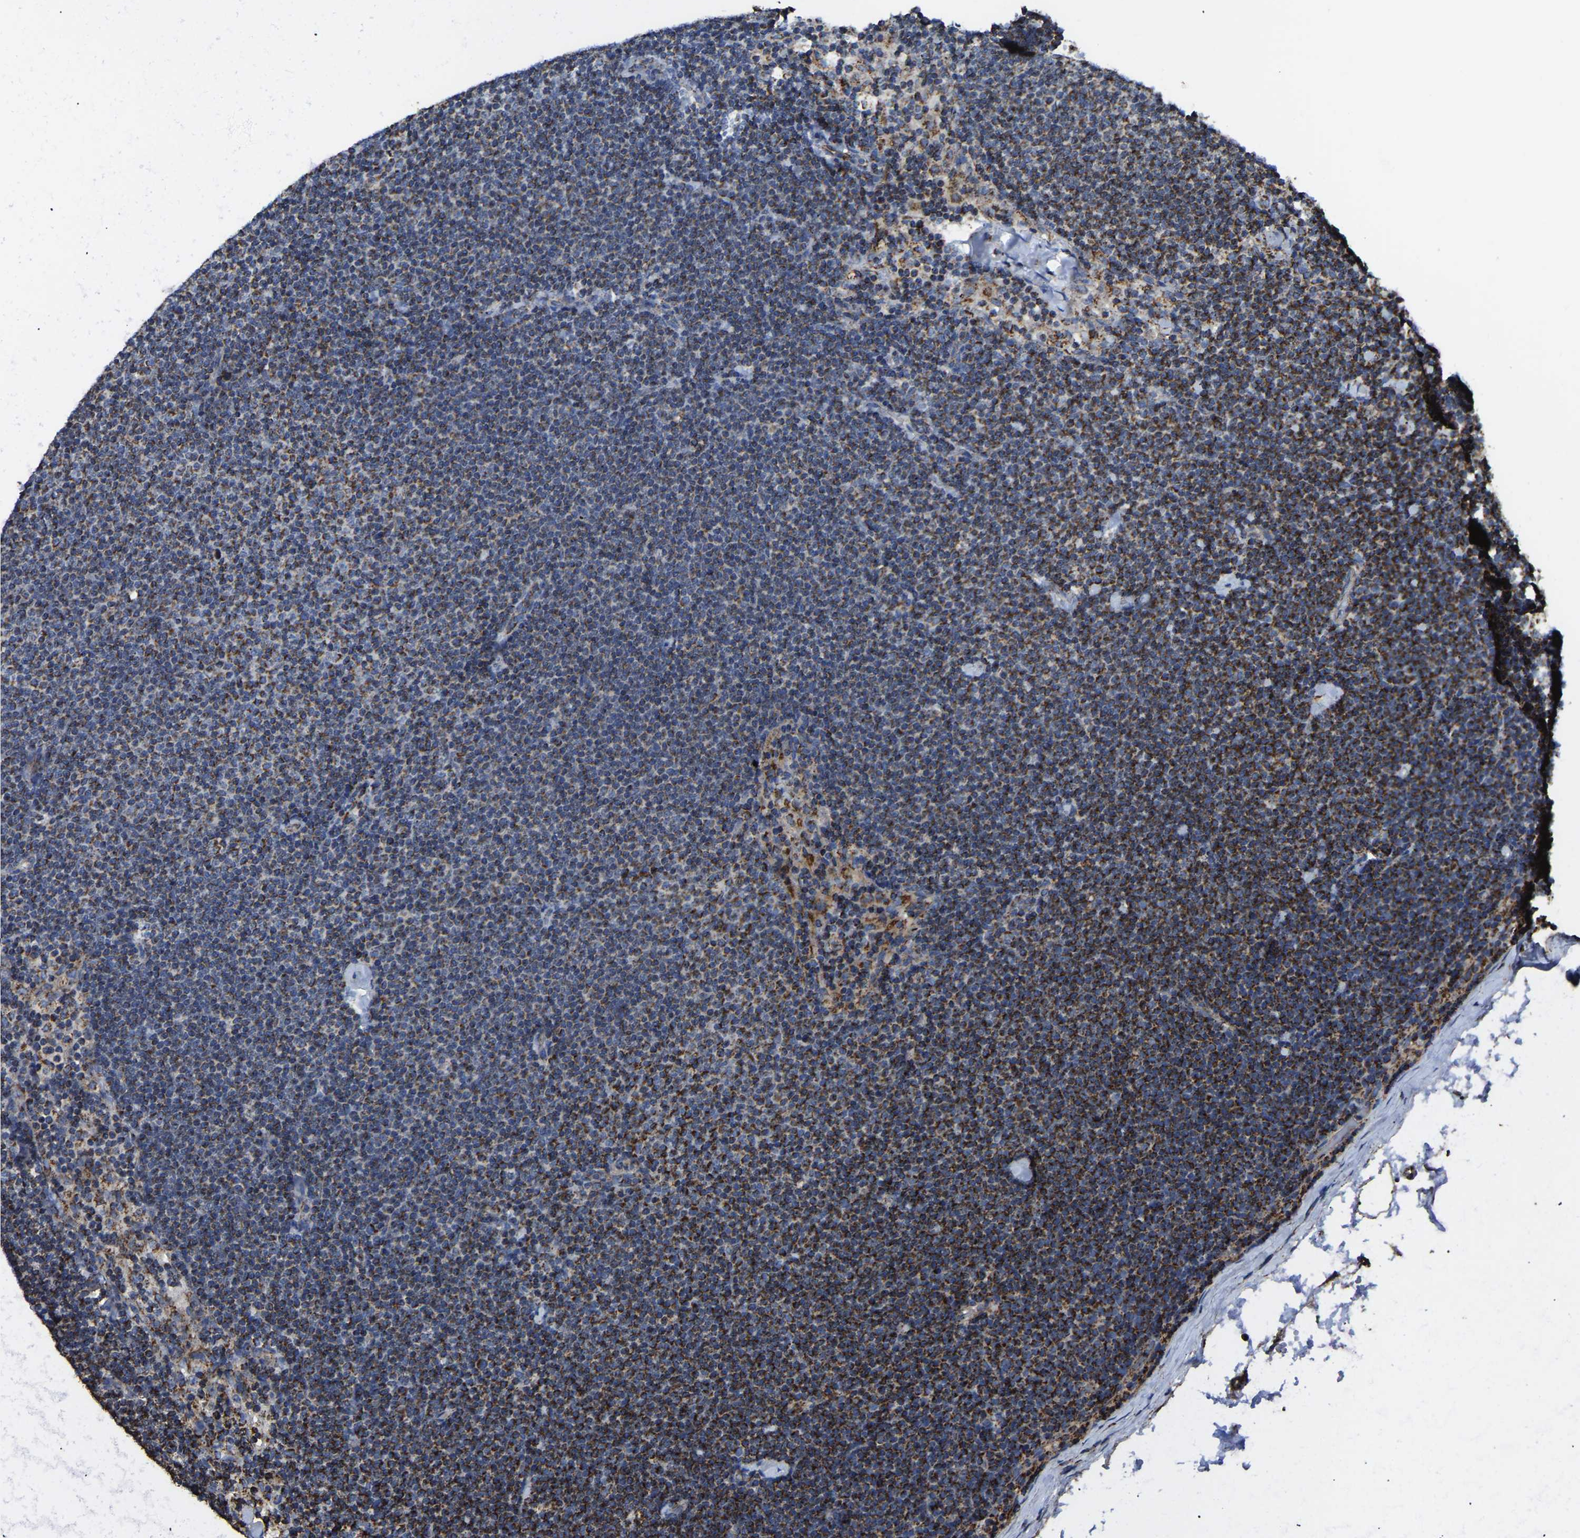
{"staining": {"intensity": "strong", "quantity": "25%-75%", "location": "cytoplasmic/membranous"}, "tissue": "lymphoma", "cell_type": "Tumor cells", "image_type": "cancer", "snomed": [{"axis": "morphology", "description": "Malignant lymphoma, non-Hodgkin's type, Low grade"}, {"axis": "topography", "description": "Lymph node"}], "caption": "Human lymphoma stained with a protein marker shows strong staining in tumor cells.", "gene": "ETFA", "patient": {"sex": "female", "age": 53}}